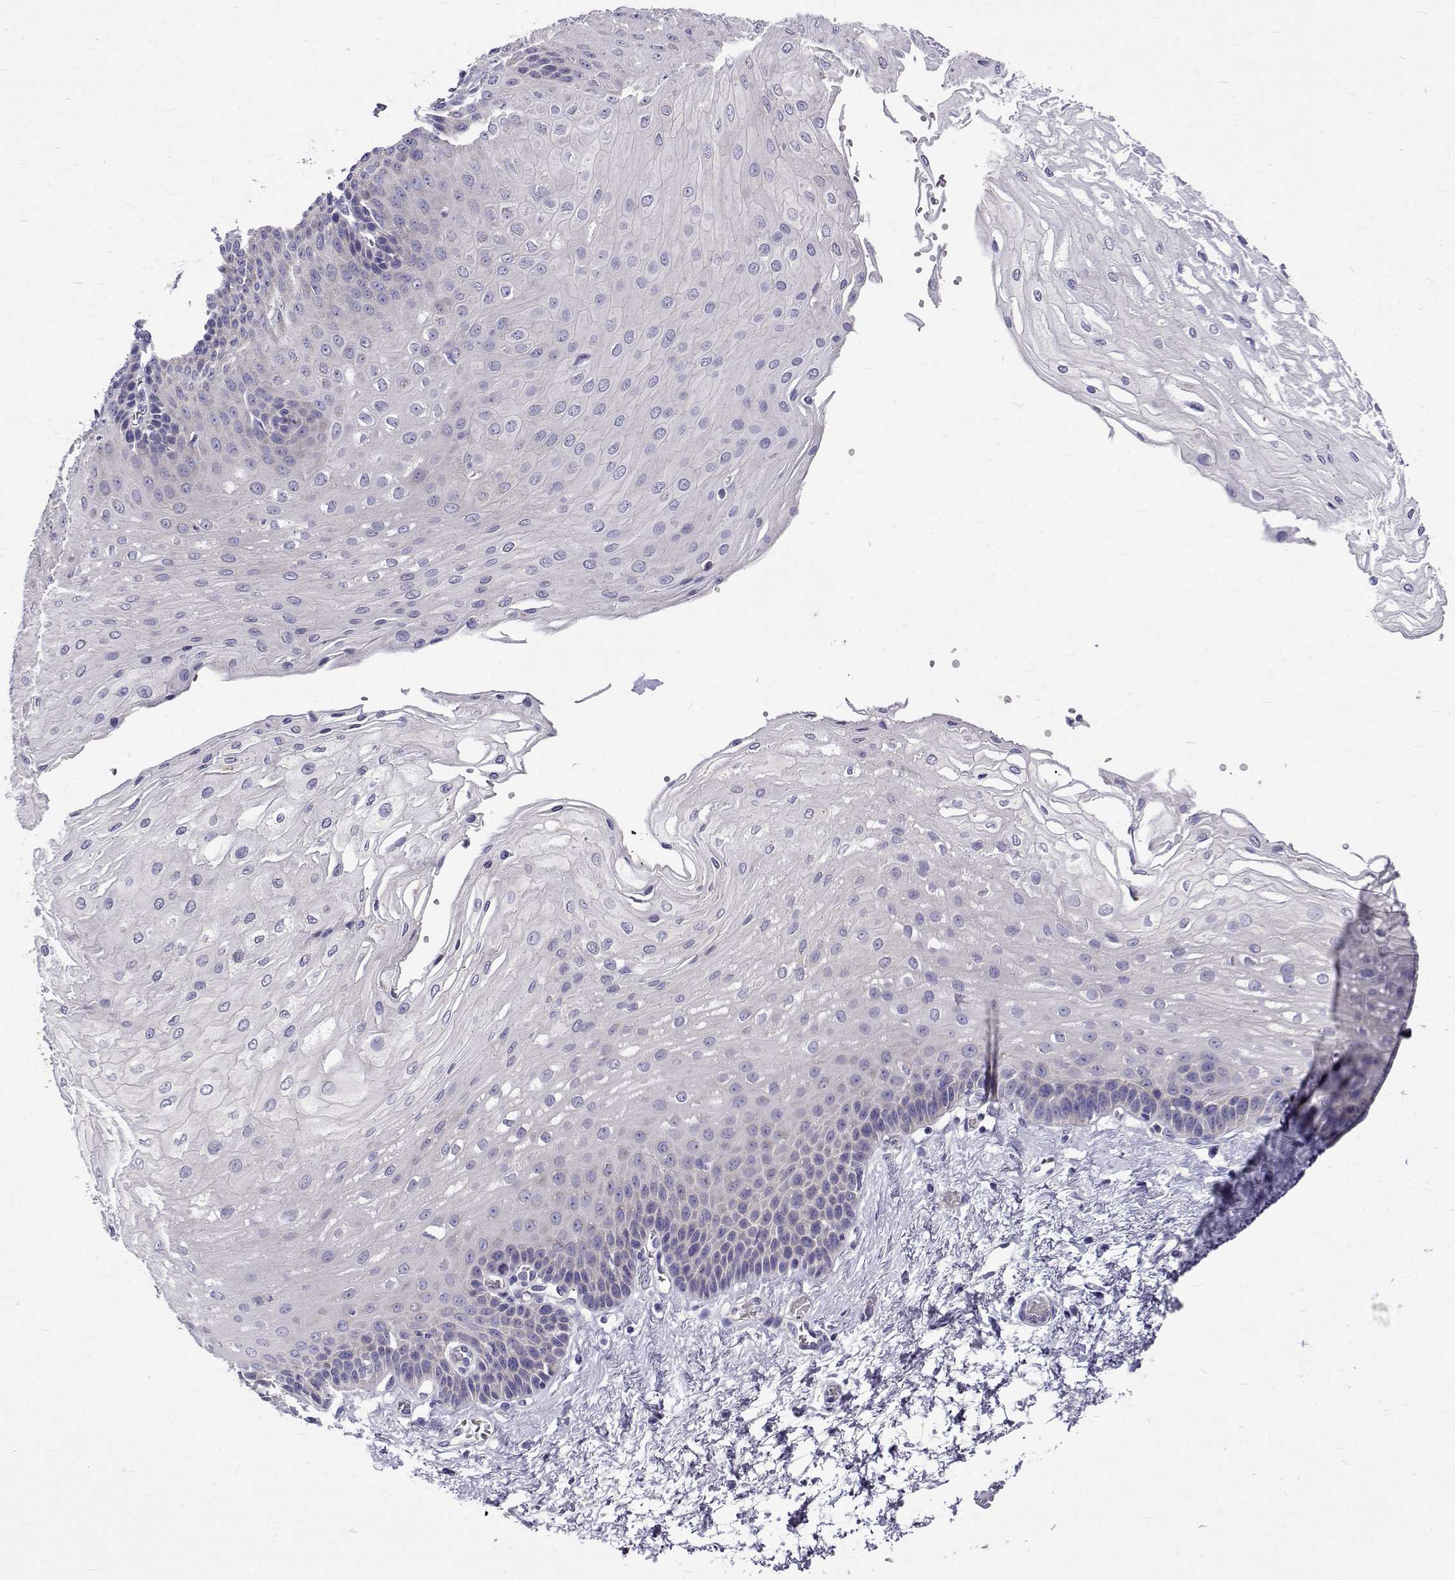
{"staining": {"intensity": "negative", "quantity": "none", "location": "none"}, "tissue": "esophagus", "cell_type": "Squamous epithelial cells", "image_type": "normal", "snomed": [{"axis": "morphology", "description": "Normal tissue, NOS"}, {"axis": "topography", "description": "Esophagus"}], "caption": "A high-resolution image shows IHC staining of unremarkable esophagus, which displays no significant staining in squamous epithelial cells. The staining is performed using DAB brown chromogen with nuclei counter-stained in using hematoxylin.", "gene": "IGSF1", "patient": {"sex": "female", "age": 62}}